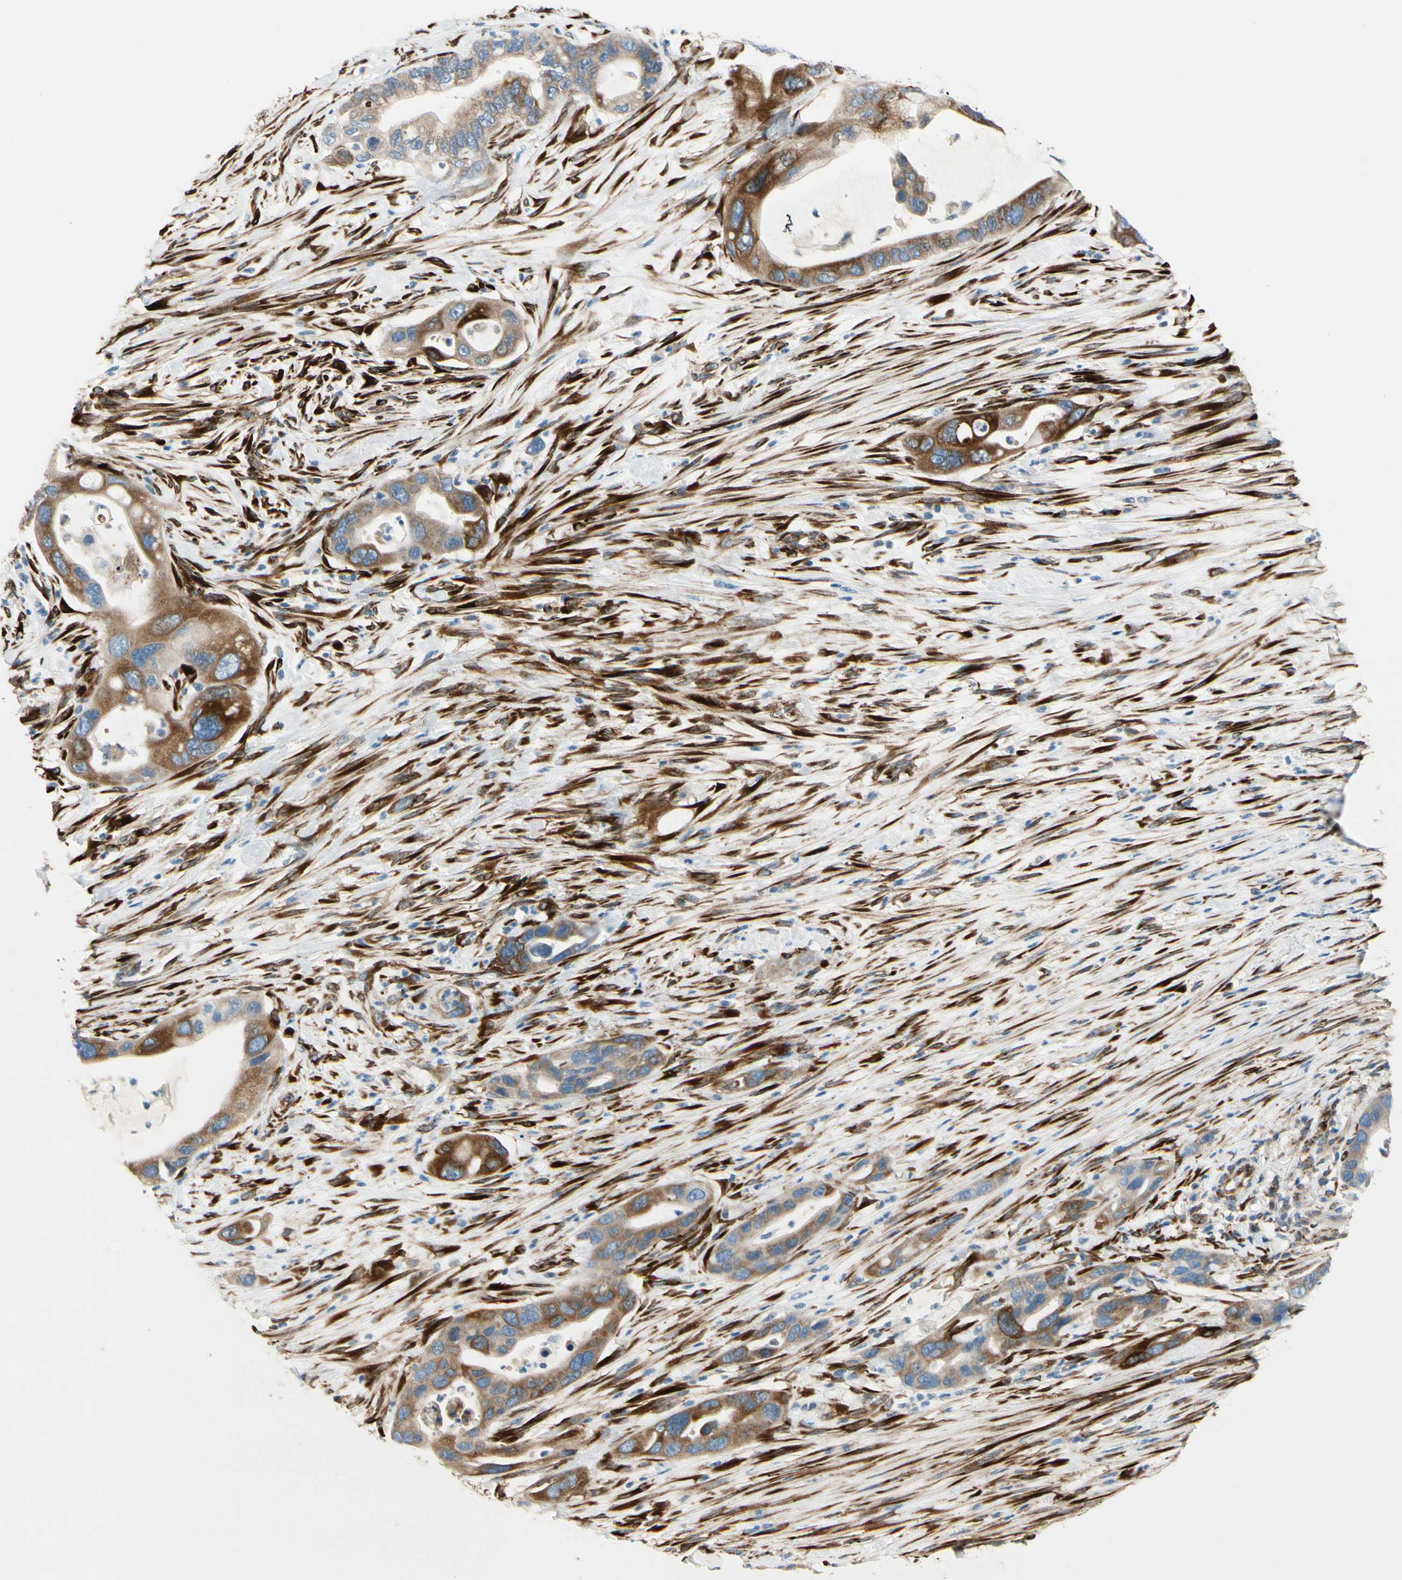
{"staining": {"intensity": "moderate", "quantity": ">75%", "location": "cytoplasmic/membranous"}, "tissue": "pancreatic cancer", "cell_type": "Tumor cells", "image_type": "cancer", "snomed": [{"axis": "morphology", "description": "Adenocarcinoma, NOS"}, {"axis": "topography", "description": "Pancreas"}], "caption": "Adenocarcinoma (pancreatic) stained with DAB (3,3'-diaminobenzidine) immunohistochemistry (IHC) displays medium levels of moderate cytoplasmic/membranous expression in about >75% of tumor cells.", "gene": "FKBP7", "patient": {"sex": "female", "age": 71}}